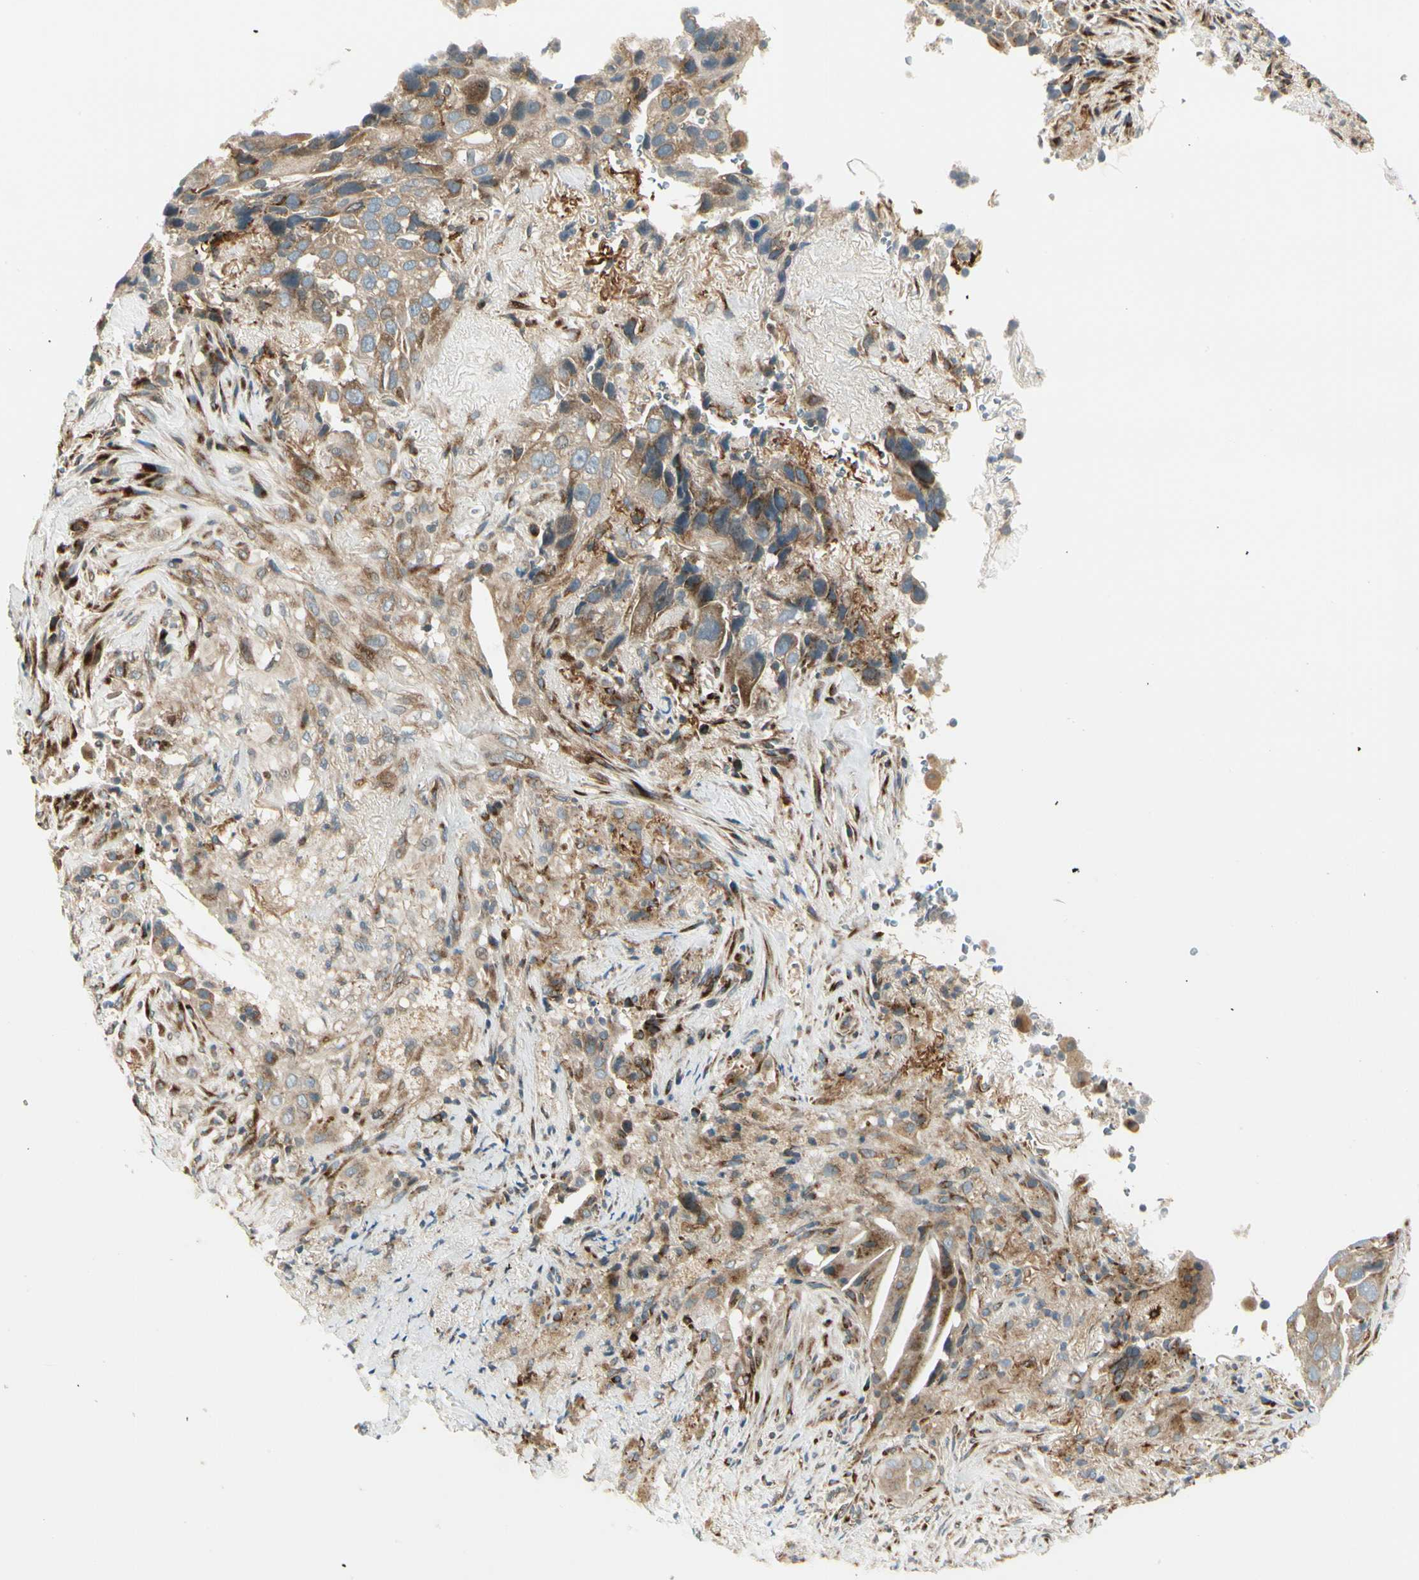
{"staining": {"intensity": "moderate", "quantity": ">75%", "location": "cytoplasmic/membranous"}, "tissue": "lung cancer", "cell_type": "Tumor cells", "image_type": "cancer", "snomed": [{"axis": "morphology", "description": "Squamous cell carcinoma, NOS"}, {"axis": "topography", "description": "Lung"}], "caption": "Immunohistochemical staining of human squamous cell carcinoma (lung) reveals medium levels of moderate cytoplasmic/membranous protein expression in approximately >75% of tumor cells.", "gene": "MANSC1", "patient": {"sex": "male", "age": 54}}